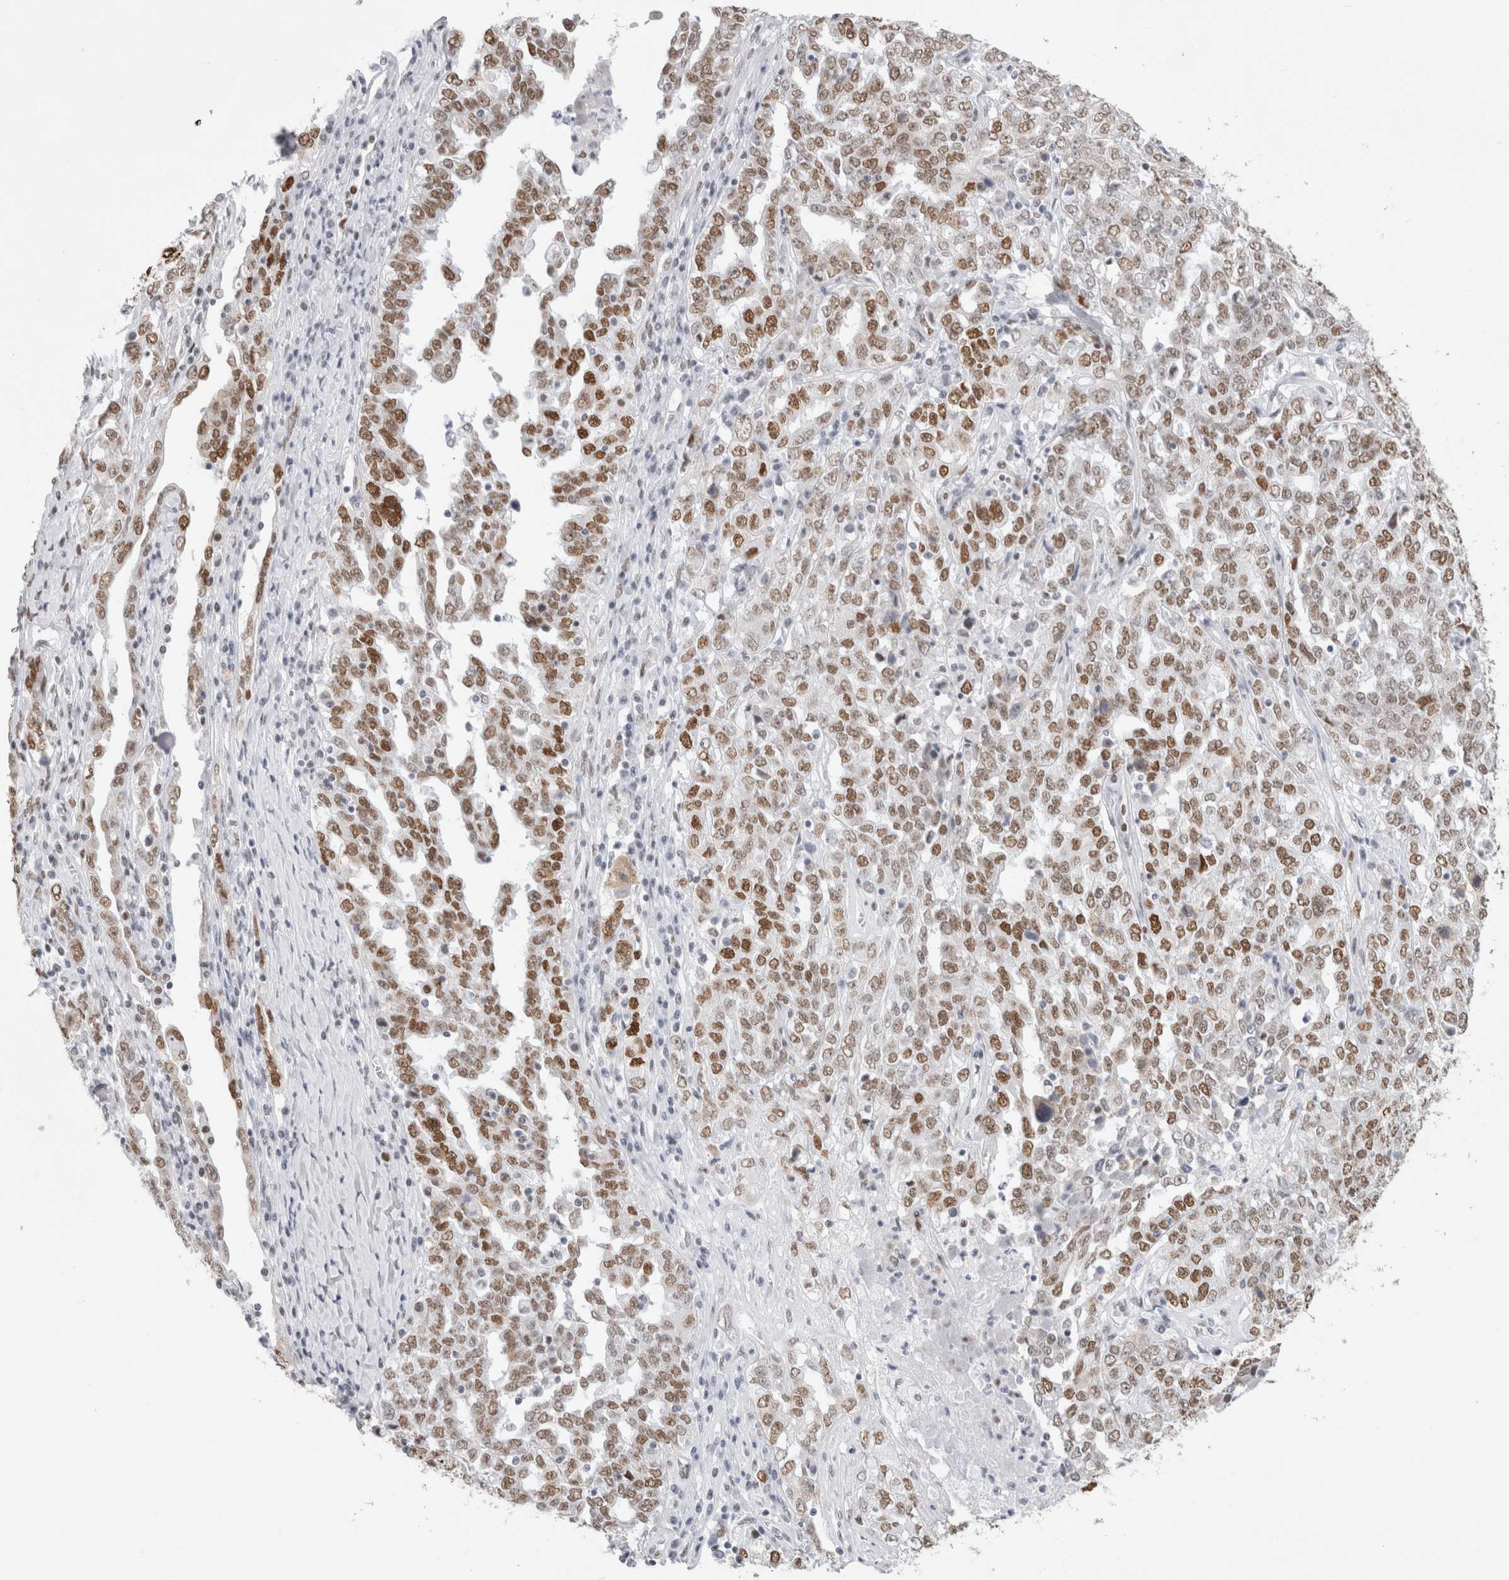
{"staining": {"intensity": "moderate", "quantity": ">75%", "location": "nuclear"}, "tissue": "ovarian cancer", "cell_type": "Tumor cells", "image_type": "cancer", "snomed": [{"axis": "morphology", "description": "Carcinoma, endometroid"}, {"axis": "topography", "description": "Ovary"}], "caption": "DAB (3,3'-diaminobenzidine) immunohistochemical staining of human ovarian endometroid carcinoma shows moderate nuclear protein positivity in approximately >75% of tumor cells. Ihc stains the protein of interest in brown and the nuclei are stained blue.", "gene": "SMARCC1", "patient": {"sex": "female", "age": 62}}